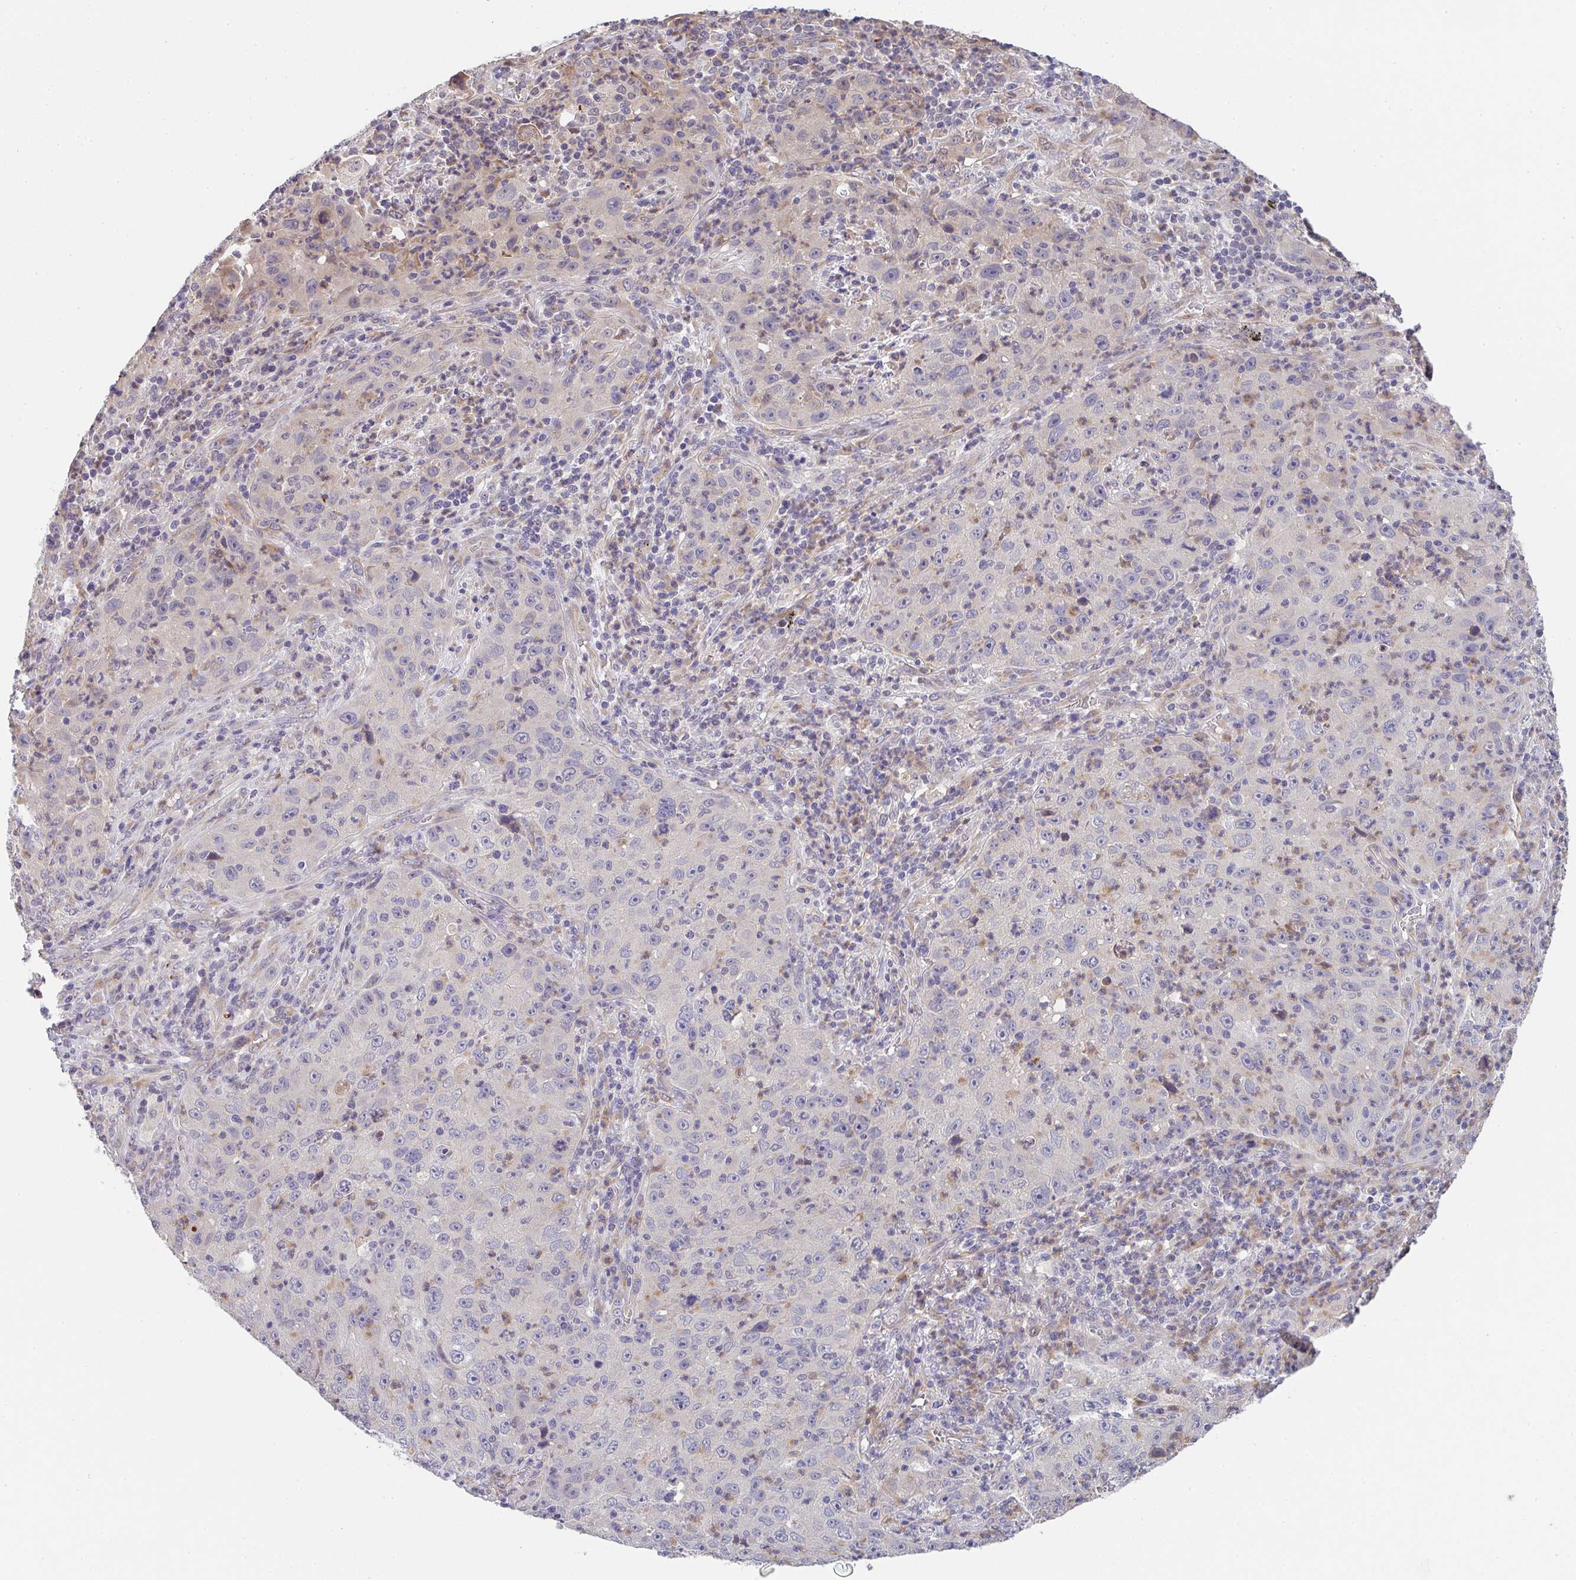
{"staining": {"intensity": "negative", "quantity": "none", "location": "none"}, "tissue": "lung cancer", "cell_type": "Tumor cells", "image_type": "cancer", "snomed": [{"axis": "morphology", "description": "Squamous cell carcinoma, NOS"}, {"axis": "topography", "description": "Lung"}], "caption": "Immunohistochemistry image of neoplastic tissue: lung squamous cell carcinoma stained with DAB exhibits no significant protein staining in tumor cells. (DAB IHC, high magnification).", "gene": "TSPAN31", "patient": {"sex": "male", "age": 71}}